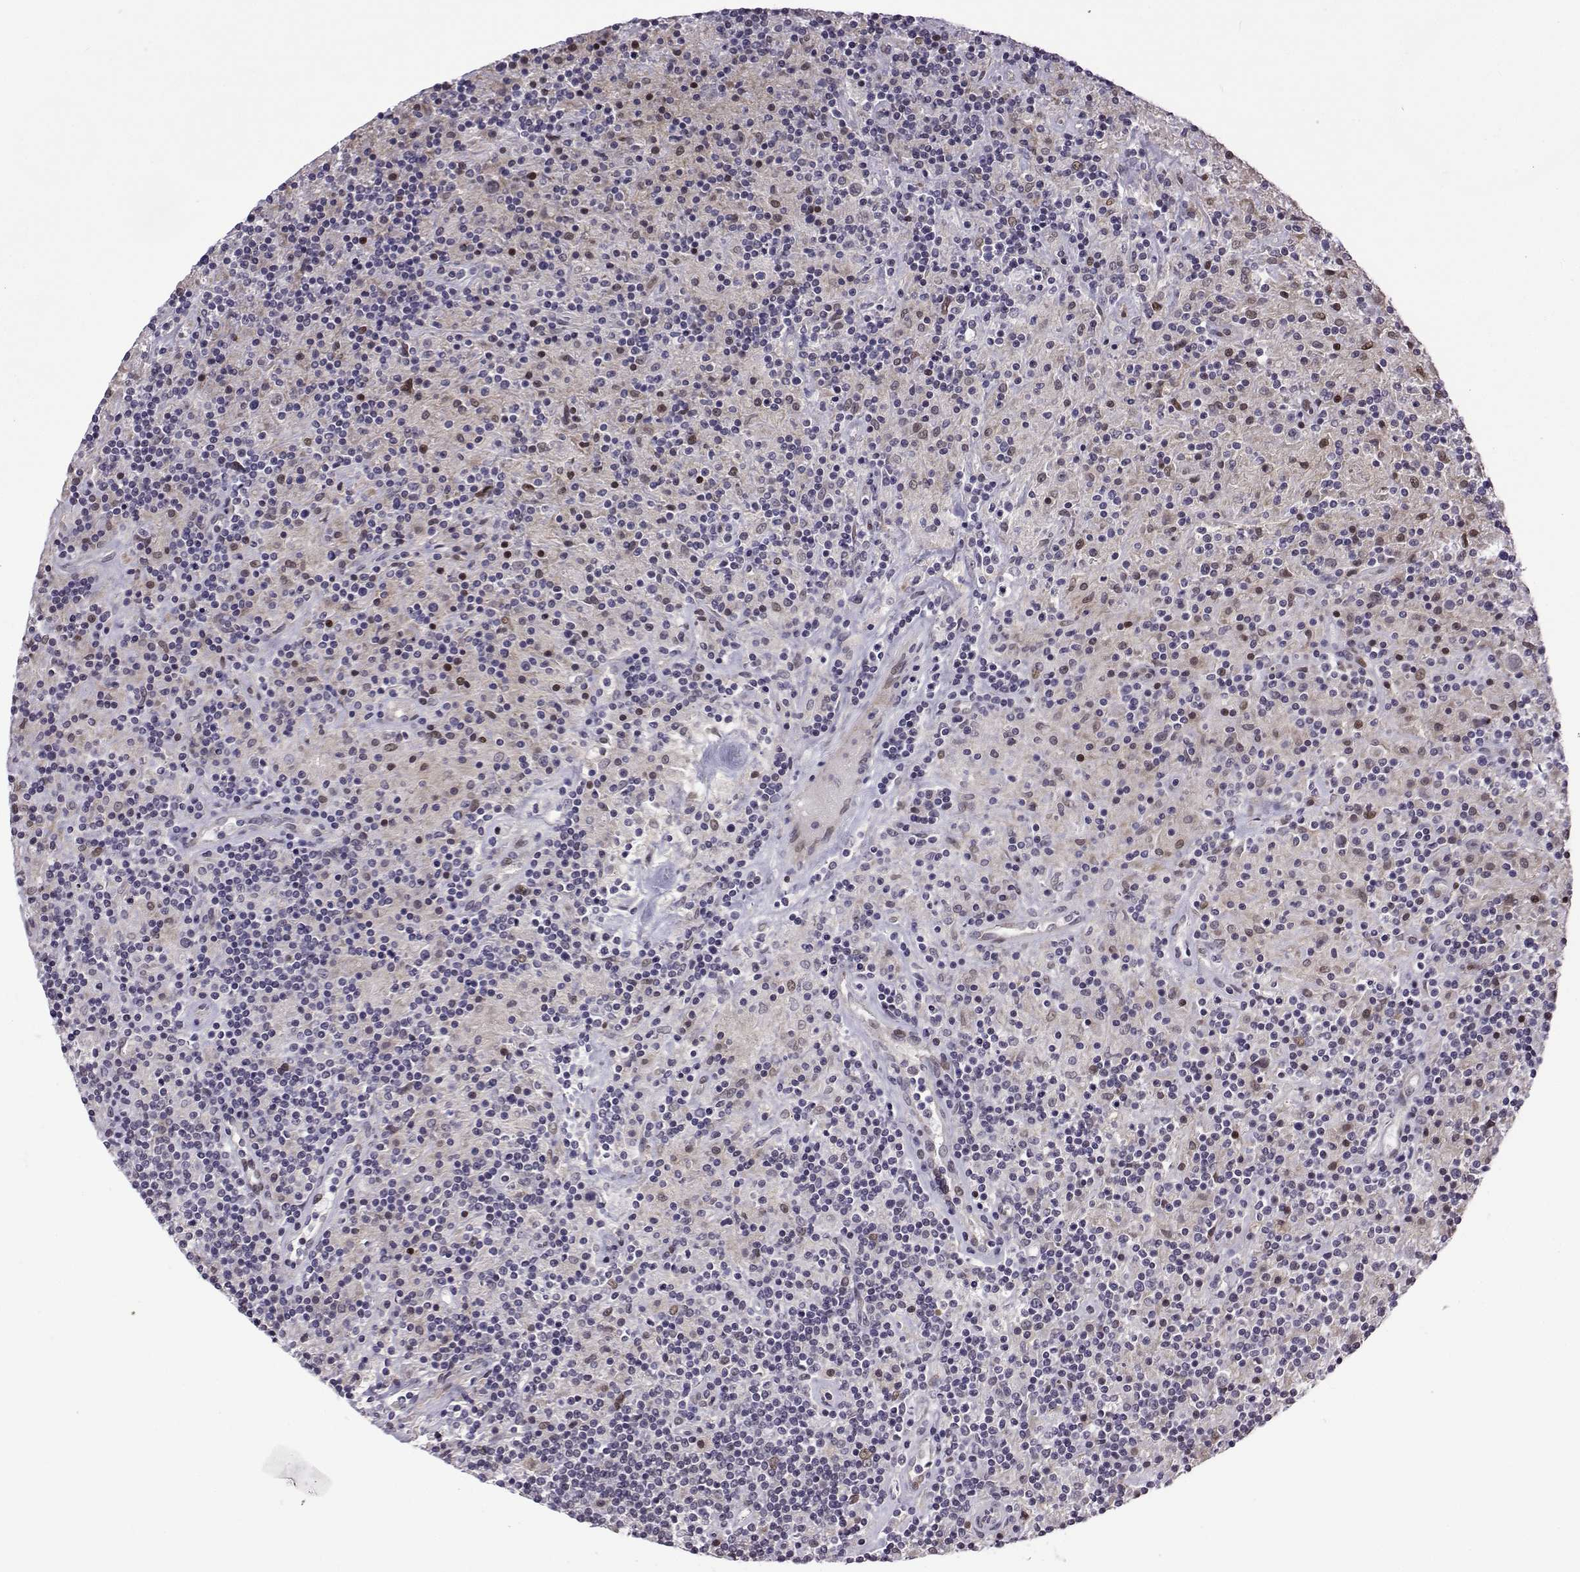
{"staining": {"intensity": "negative", "quantity": "none", "location": "none"}, "tissue": "lymphoma", "cell_type": "Tumor cells", "image_type": "cancer", "snomed": [{"axis": "morphology", "description": "Hodgkin's disease, NOS"}, {"axis": "topography", "description": "Lymph node"}], "caption": "An image of lymphoma stained for a protein reveals no brown staining in tumor cells.", "gene": "FGF3", "patient": {"sex": "male", "age": 70}}